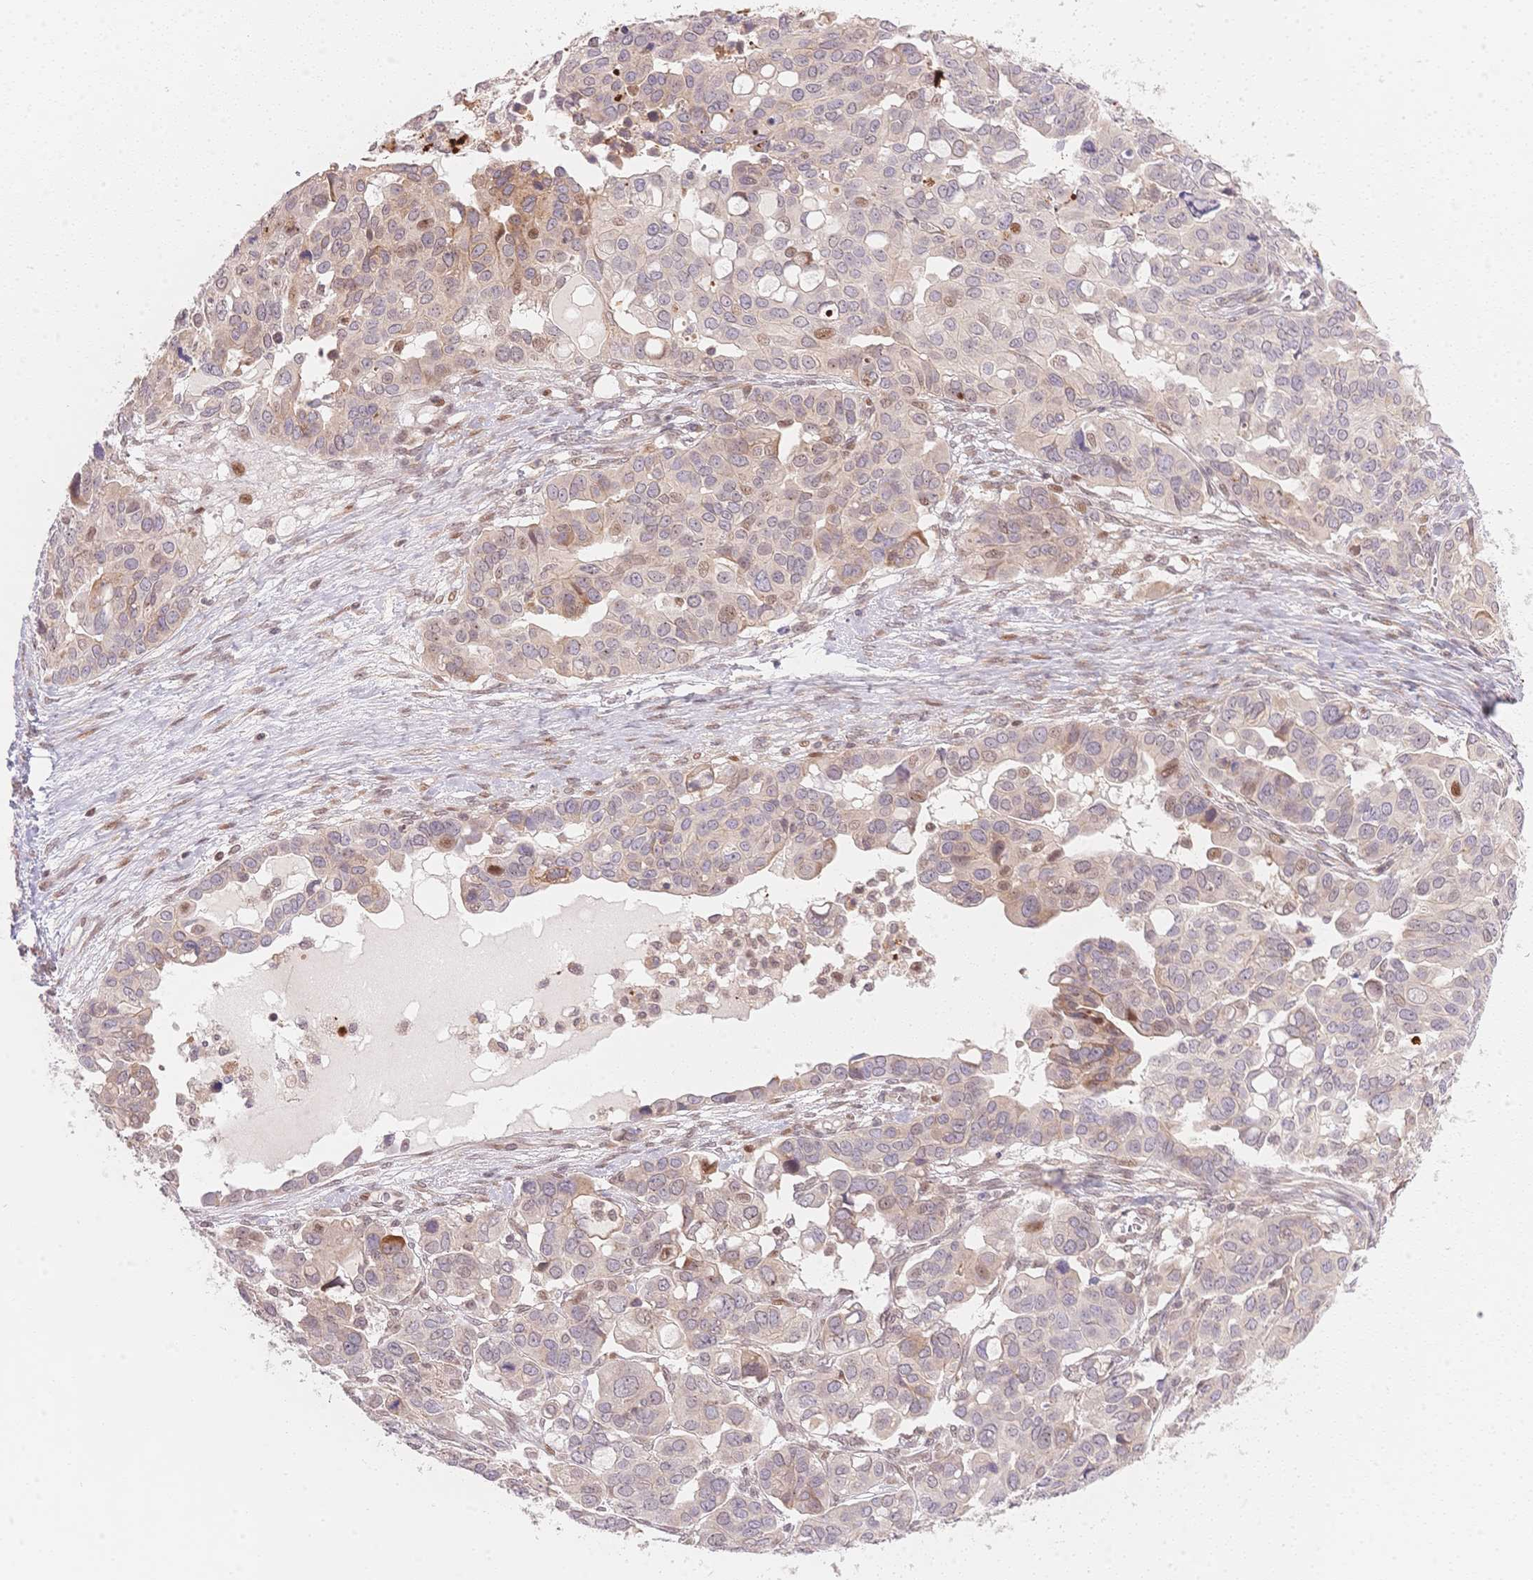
{"staining": {"intensity": "weak", "quantity": "<25%", "location": "cytoplasmic/membranous,nuclear"}, "tissue": "ovarian cancer", "cell_type": "Tumor cells", "image_type": "cancer", "snomed": [{"axis": "morphology", "description": "Carcinoma, endometroid"}, {"axis": "topography", "description": "Ovary"}], "caption": "A high-resolution image shows immunohistochemistry staining of ovarian cancer (endometroid carcinoma), which reveals no significant expression in tumor cells.", "gene": "STK39", "patient": {"sex": "female", "age": 78}}